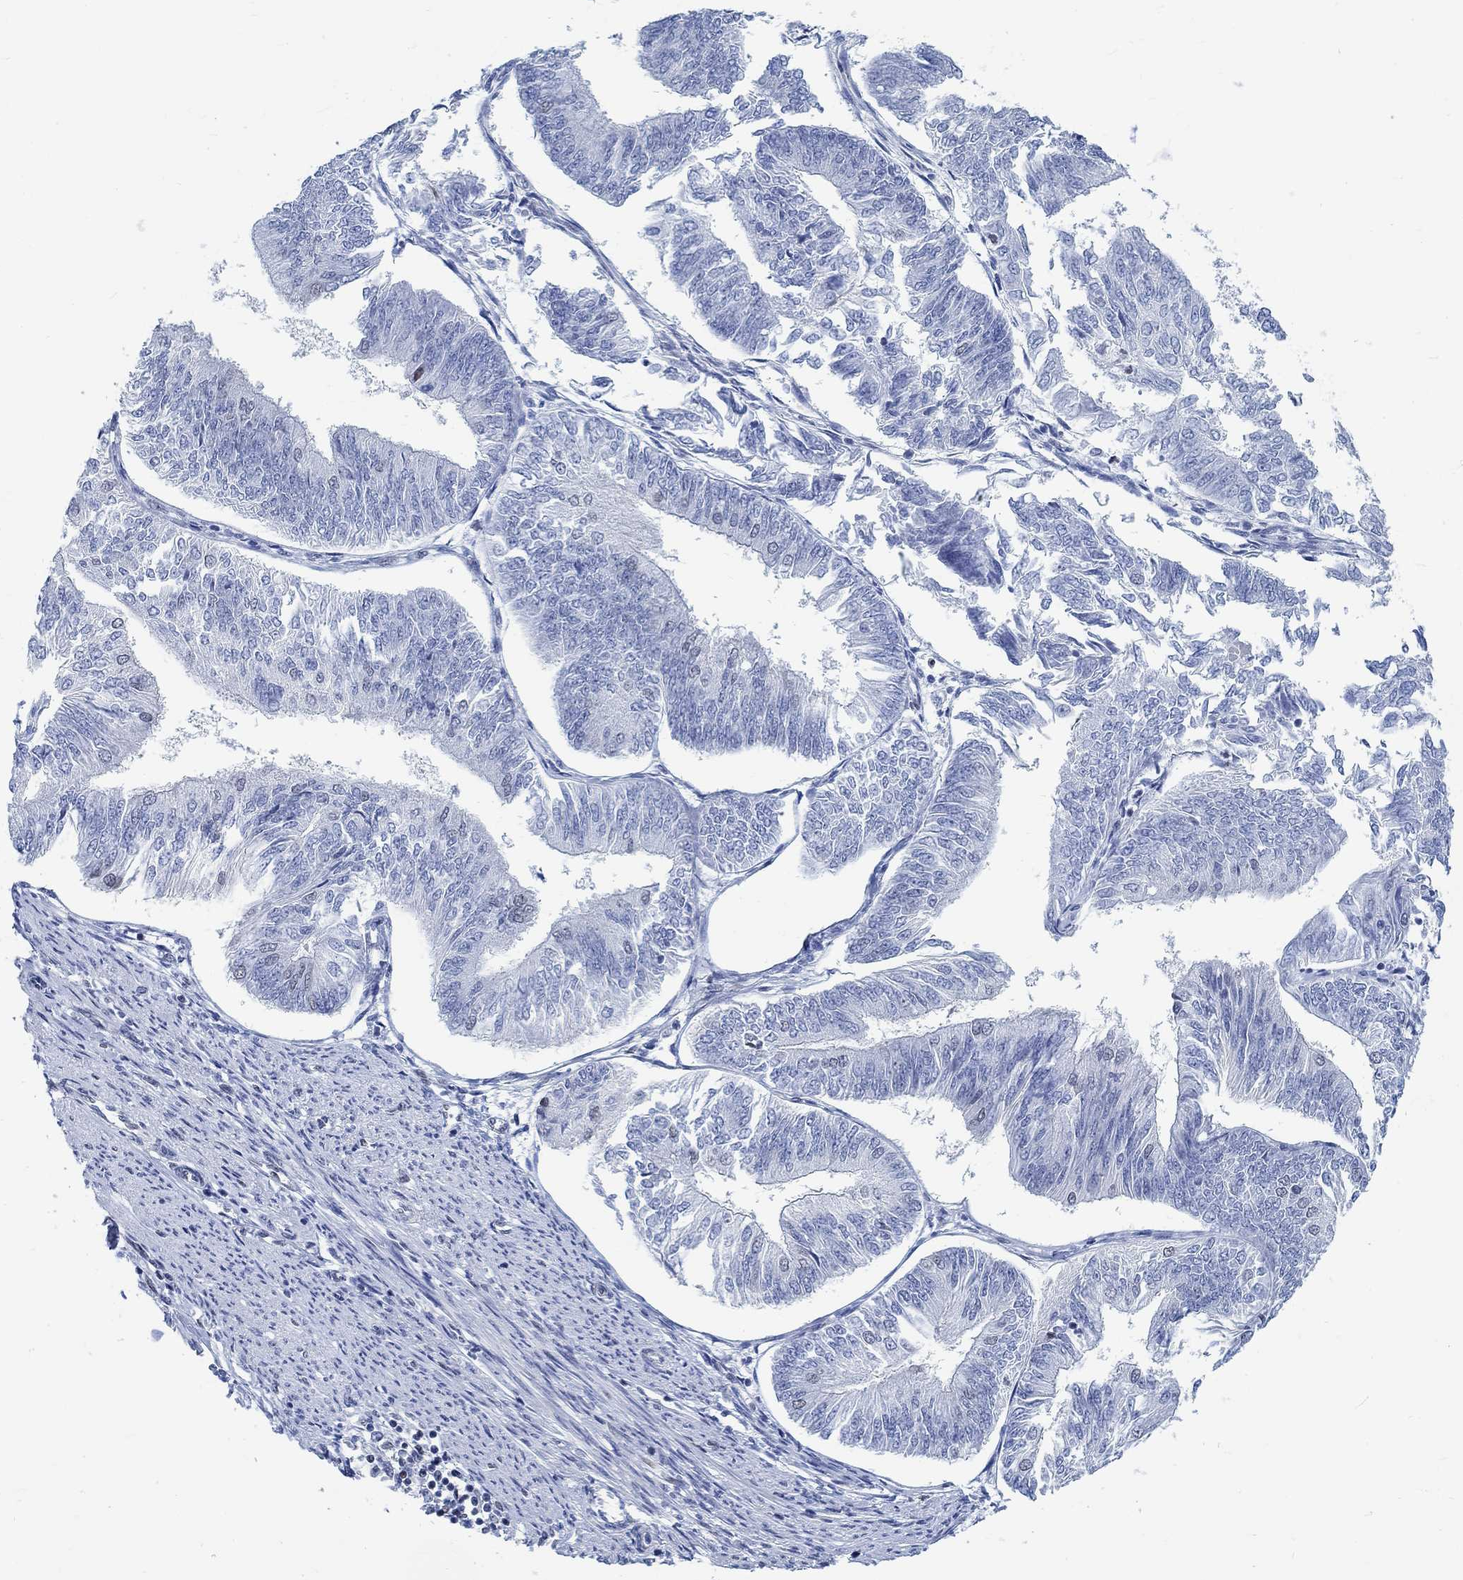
{"staining": {"intensity": "negative", "quantity": "none", "location": "none"}, "tissue": "endometrial cancer", "cell_type": "Tumor cells", "image_type": "cancer", "snomed": [{"axis": "morphology", "description": "Adenocarcinoma, NOS"}, {"axis": "topography", "description": "Endometrium"}], "caption": "Endometrial adenocarcinoma stained for a protein using immunohistochemistry shows no staining tumor cells.", "gene": "KCNH8", "patient": {"sex": "female", "age": 58}}